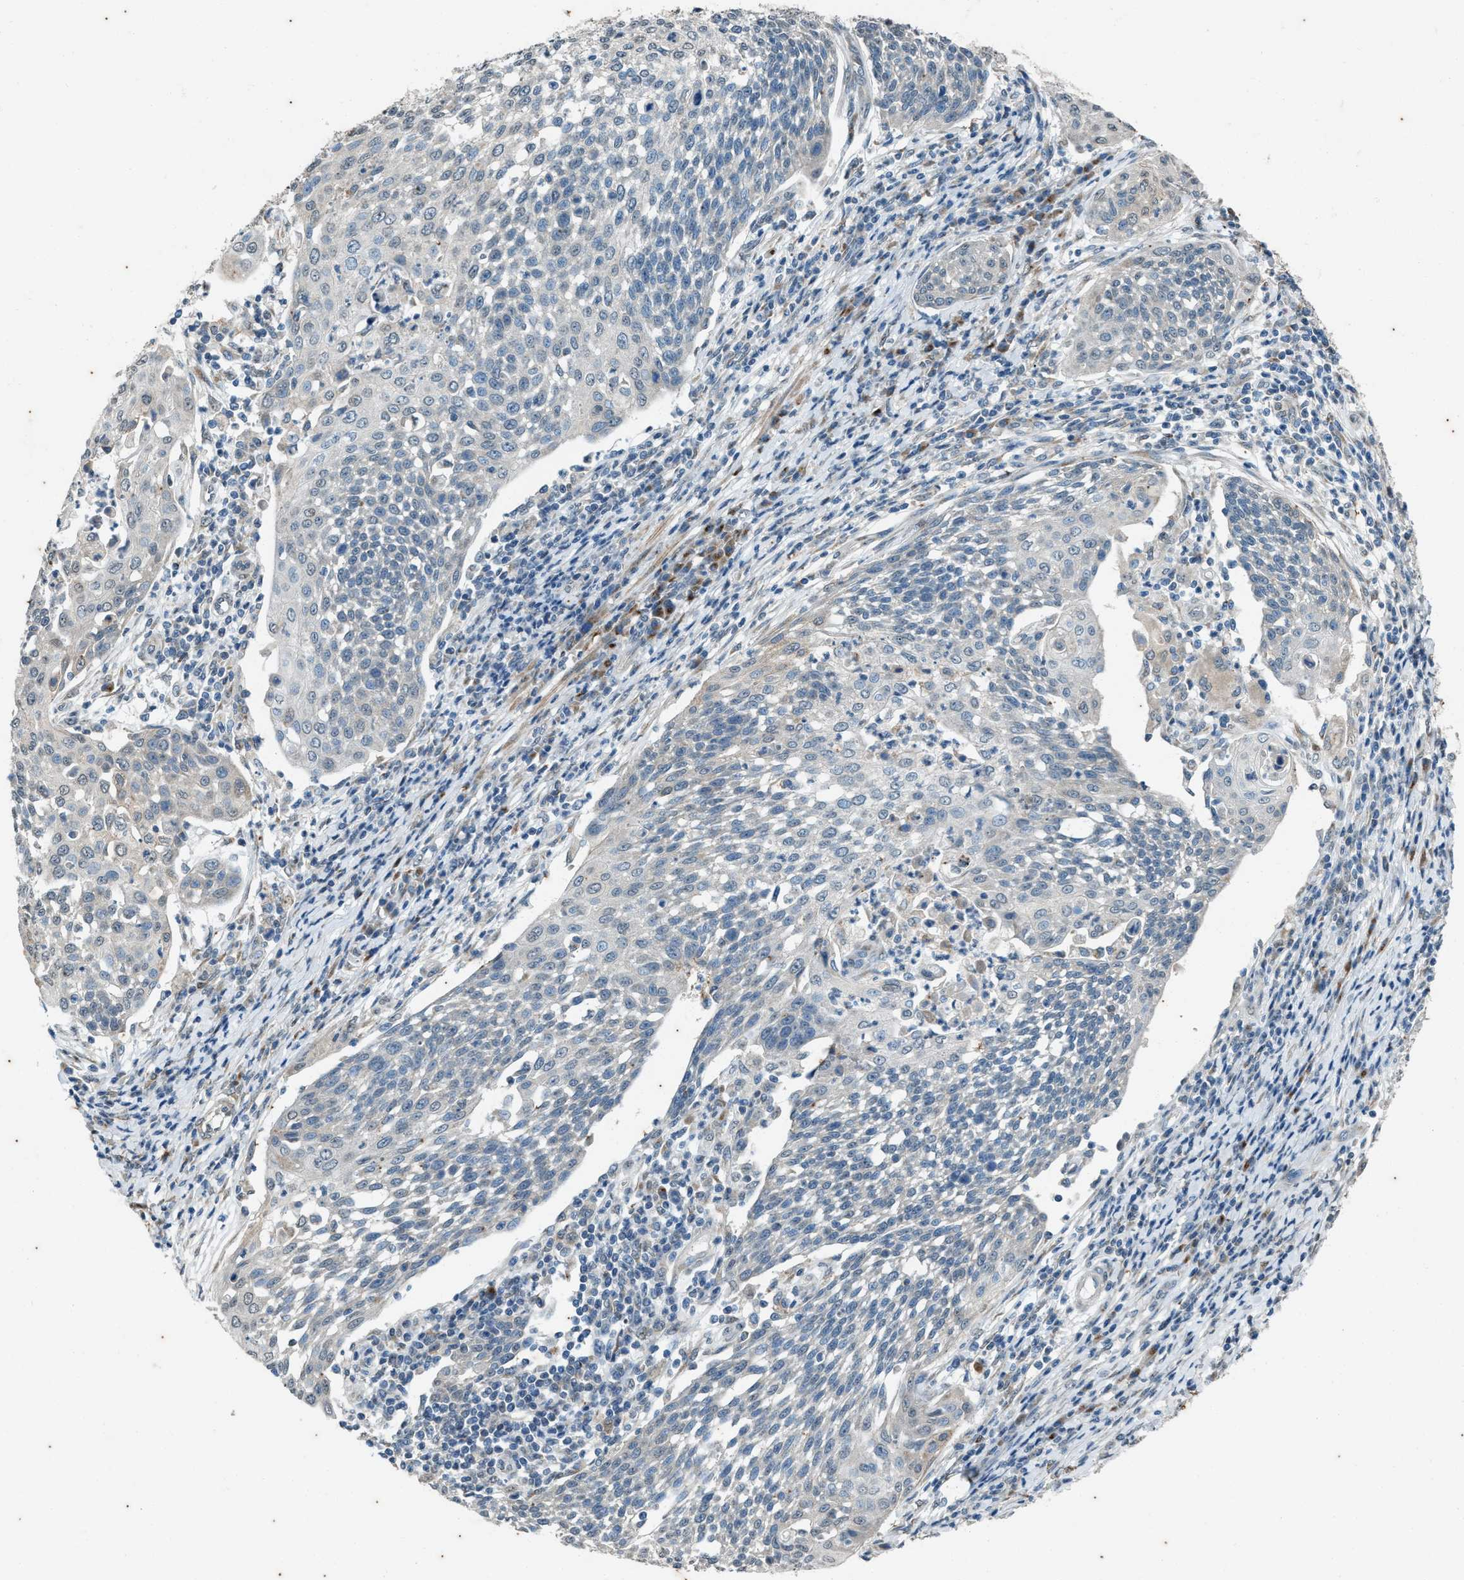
{"staining": {"intensity": "negative", "quantity": "none", "location": "none"}, "tissue": "cervical cancer", "cell_type": "Tumor cells", "image_type": "cancer", "snomed": [{"axis": "morphology", "description": "Squamous cell carcinoma, NOS"}, {"axis": "topography", "description": "Cervix"}], "caption": "Tumor cells show no significant protein positivity in cervical cancer.", "gene": "CHPF2", "patient": {"sex": "female", "age": 34}}